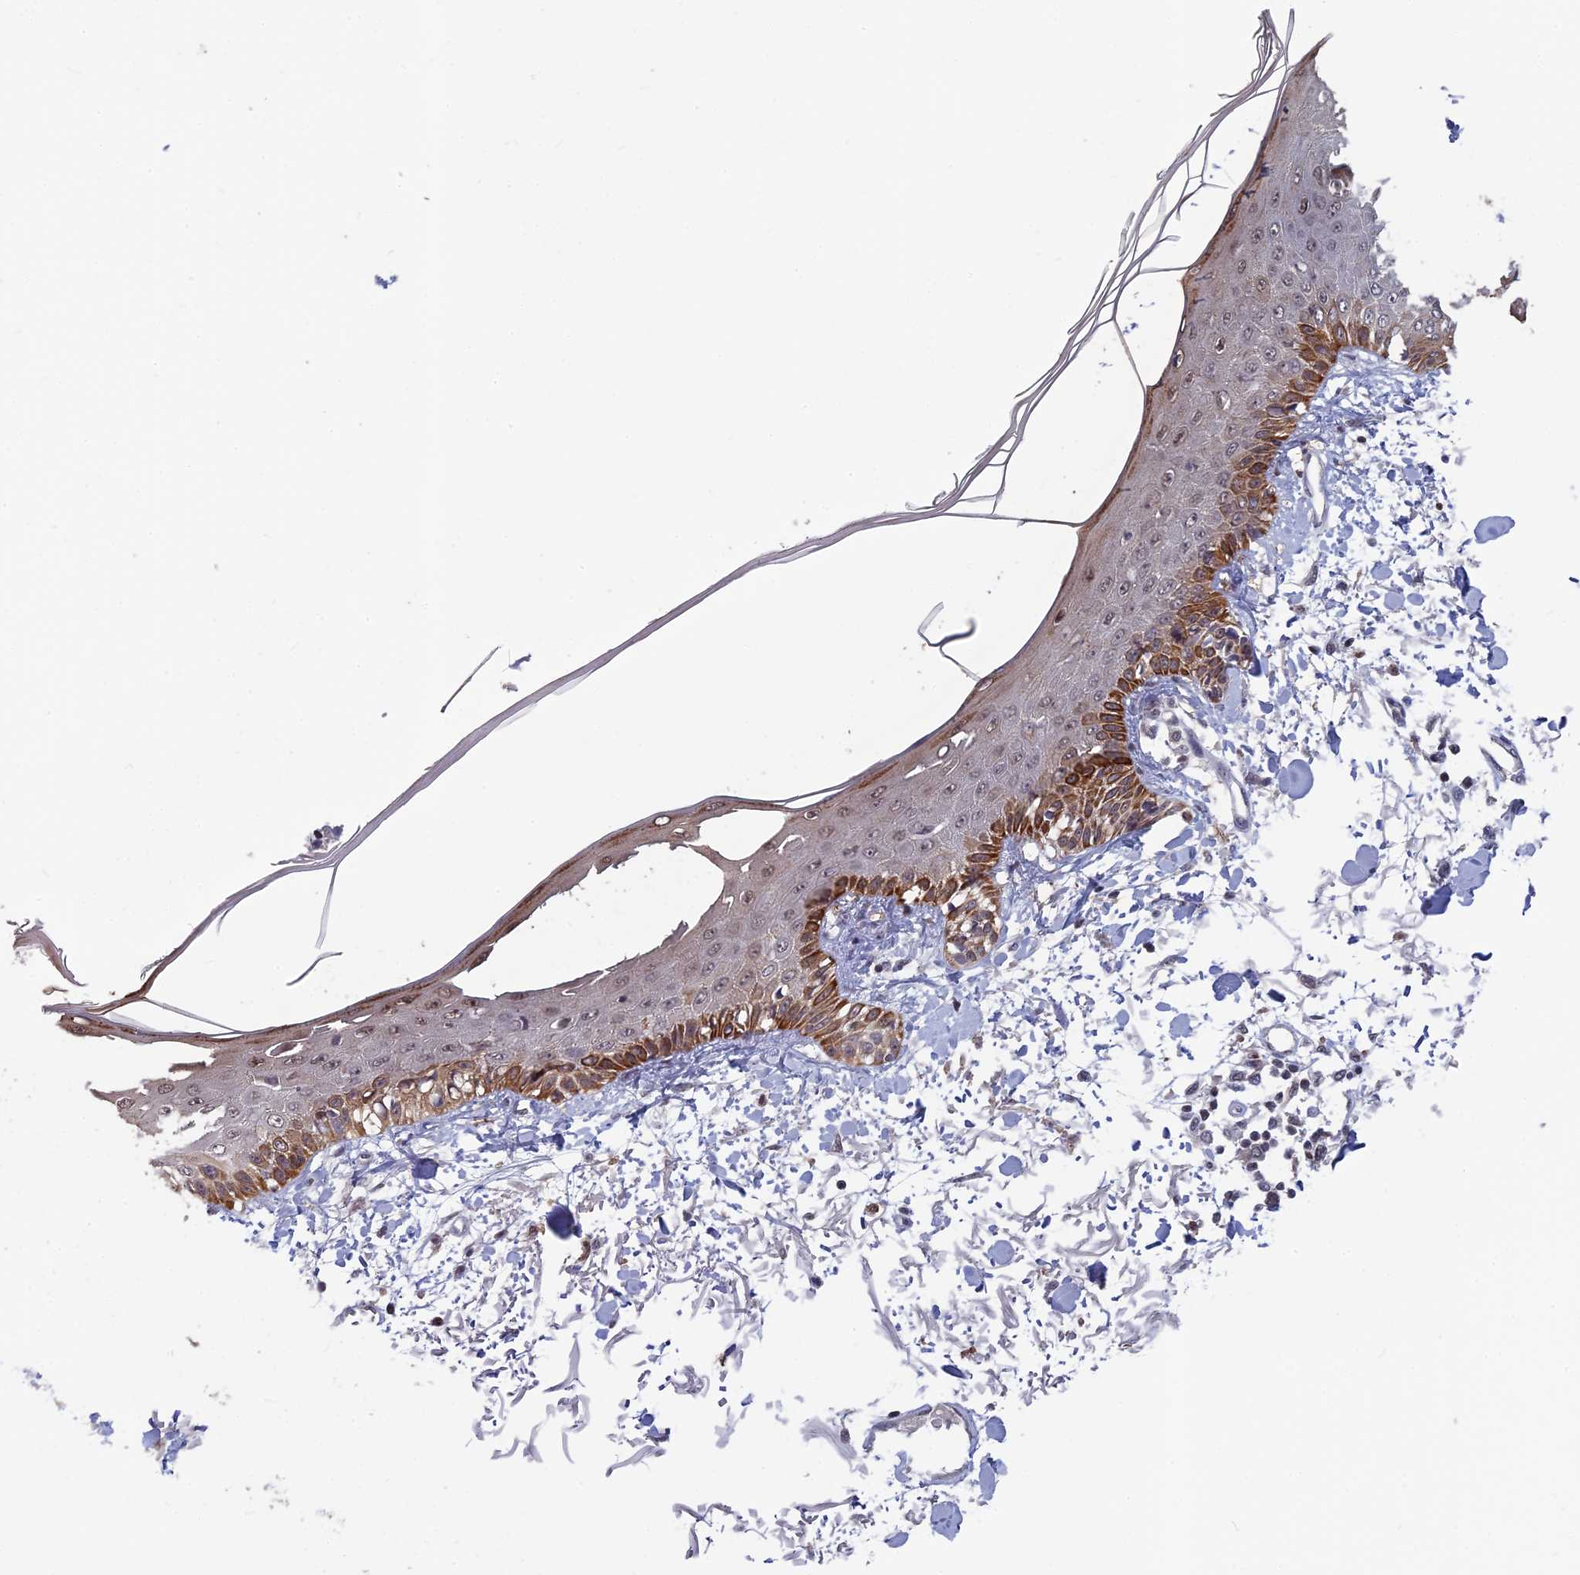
{"staining": {"intensity": "negative", "quantity": "none", "location": "none"}, "tissue": "skin", "cell_type": "Fibroblasts", "image_type": "normal", "snomed": [{"axis": "morphology", "description": "Normal tissue, NOS"}, {"axis": "morphology", "description": "Squamous cell carcinoma, NOS"}, {"axis": "topography", "description": "Skin"}, {"axis": "topography", "description": "Peripheral nerve tissue"}], "caption": "This is an IHC micrograph of normal human skin. There is no expression in fibroblasts.", "gene": "MT", "patient": {"sex": "male", "age": 83}}